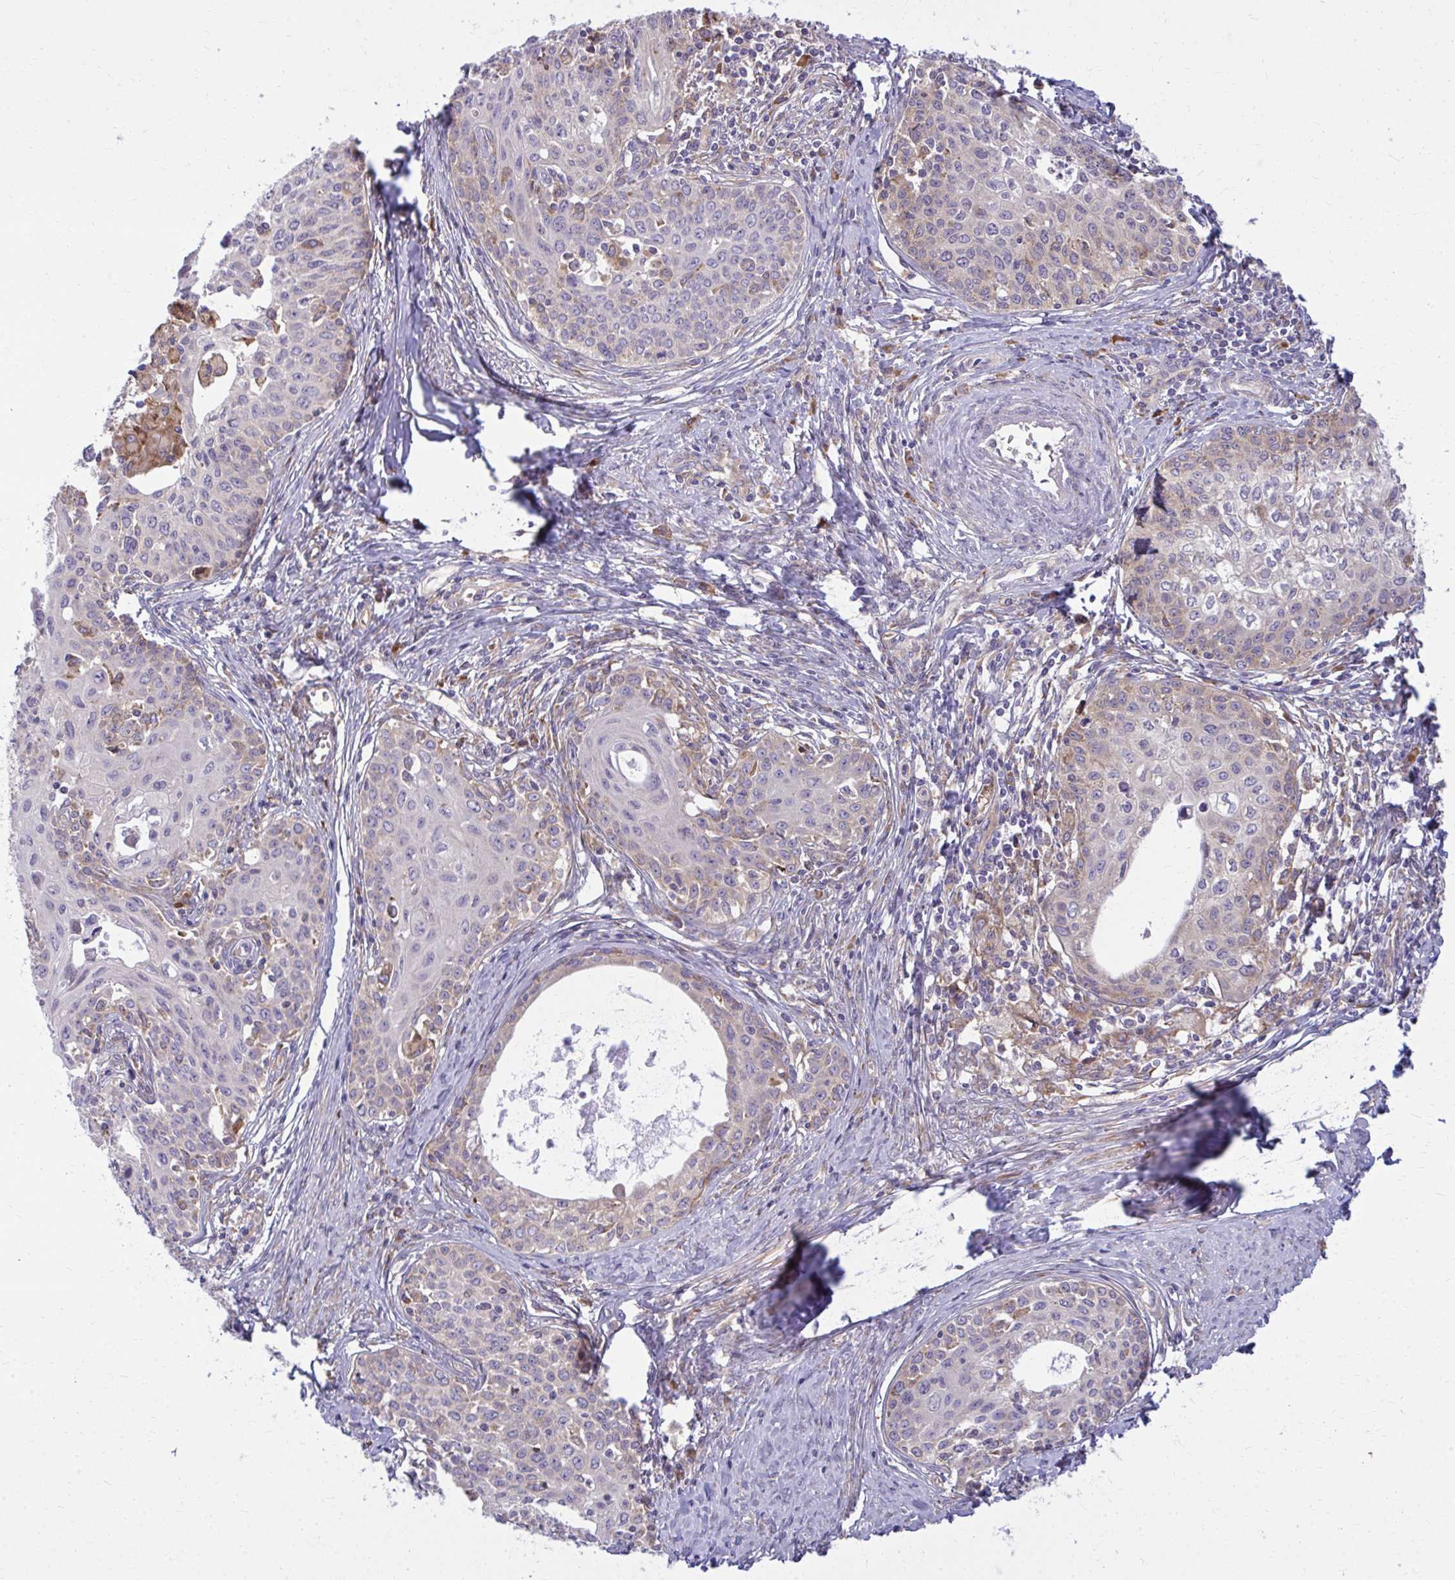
{"staining": {"intensity": "moderate", "quantity": "<25%", "location": "cytoplasmic/membranous"}, "tissue": "cervical cancer", "cell_type": "Tumor cells", "image_type": "cancer", "snomed": [{"axis": "morphology", "description": "Squamous cell carcinoma, NOS"}, {"axis": "morphology", "description": "Adenocarcinoma, NOS"}, {"axis": "topography", "description": "Cervix"}], "caption": "Moderate cytoplasmic/membranous expression is present in approximately <25% of tumor cells in cervical cancer. (Brightfield microscopy of DAB IHC at high magnification).", "gene": "CEMP1", "patient": {"sex": "female", "age": 52}}